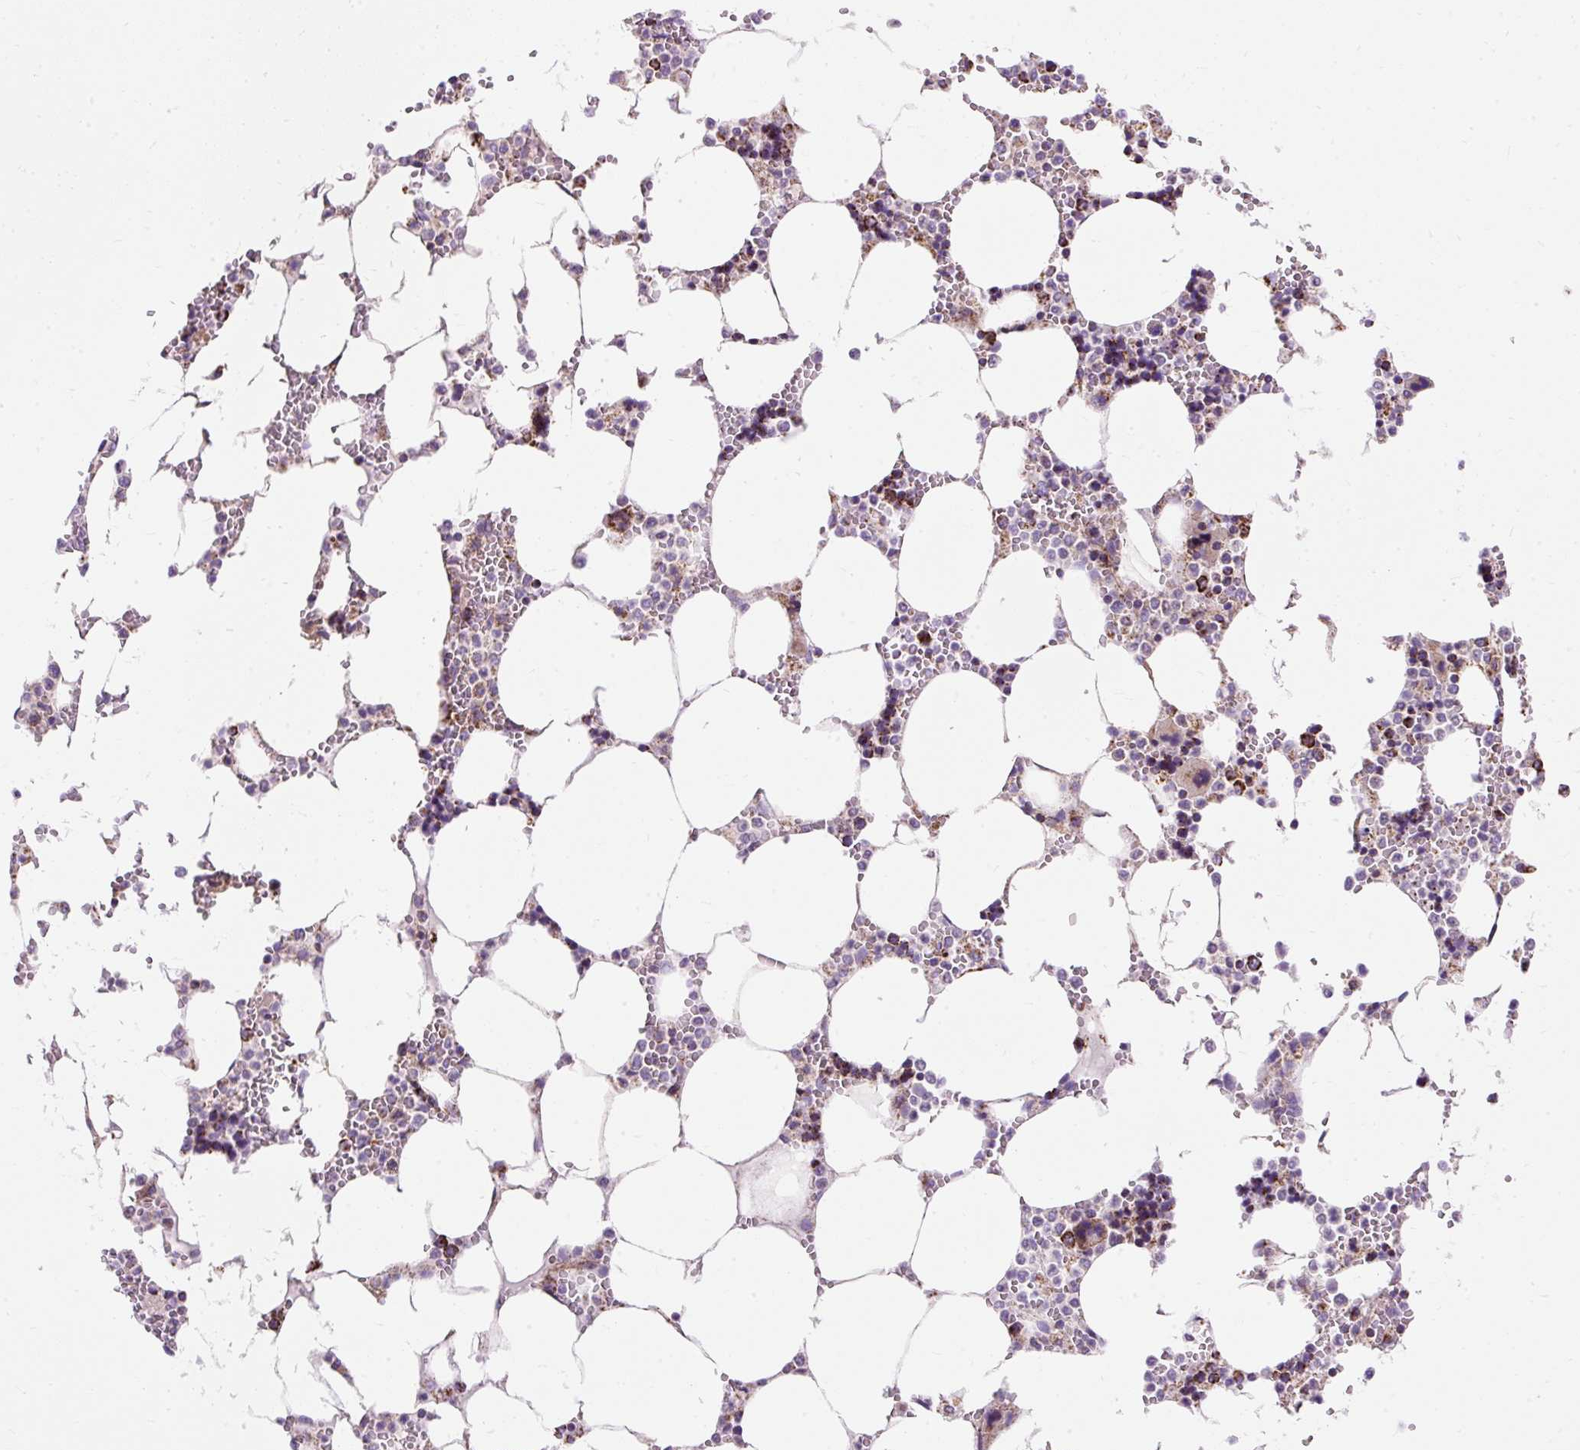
{"staining": {"intensity": "moderate", "quantity": "25%-75%", "location": "cytoplasmic/membranous"}, "tissue": "bone marrow", "cell_type": "Hematopoietic cells", "image_type": "normal", "snomed": [{"axis": "morphology", "description": "Normal tissue, NOS"}, {"axis": "topography", "description": "Bone marrow"}], "caption": "Protein expression analysis of unremarkable bone marrow demonstrates moderate cytoplasmic/membranous staining in about 25%-75% of hematopoietic cells.", "gene": "CEP290", "patient": {"sex": "male", "age": 64}}